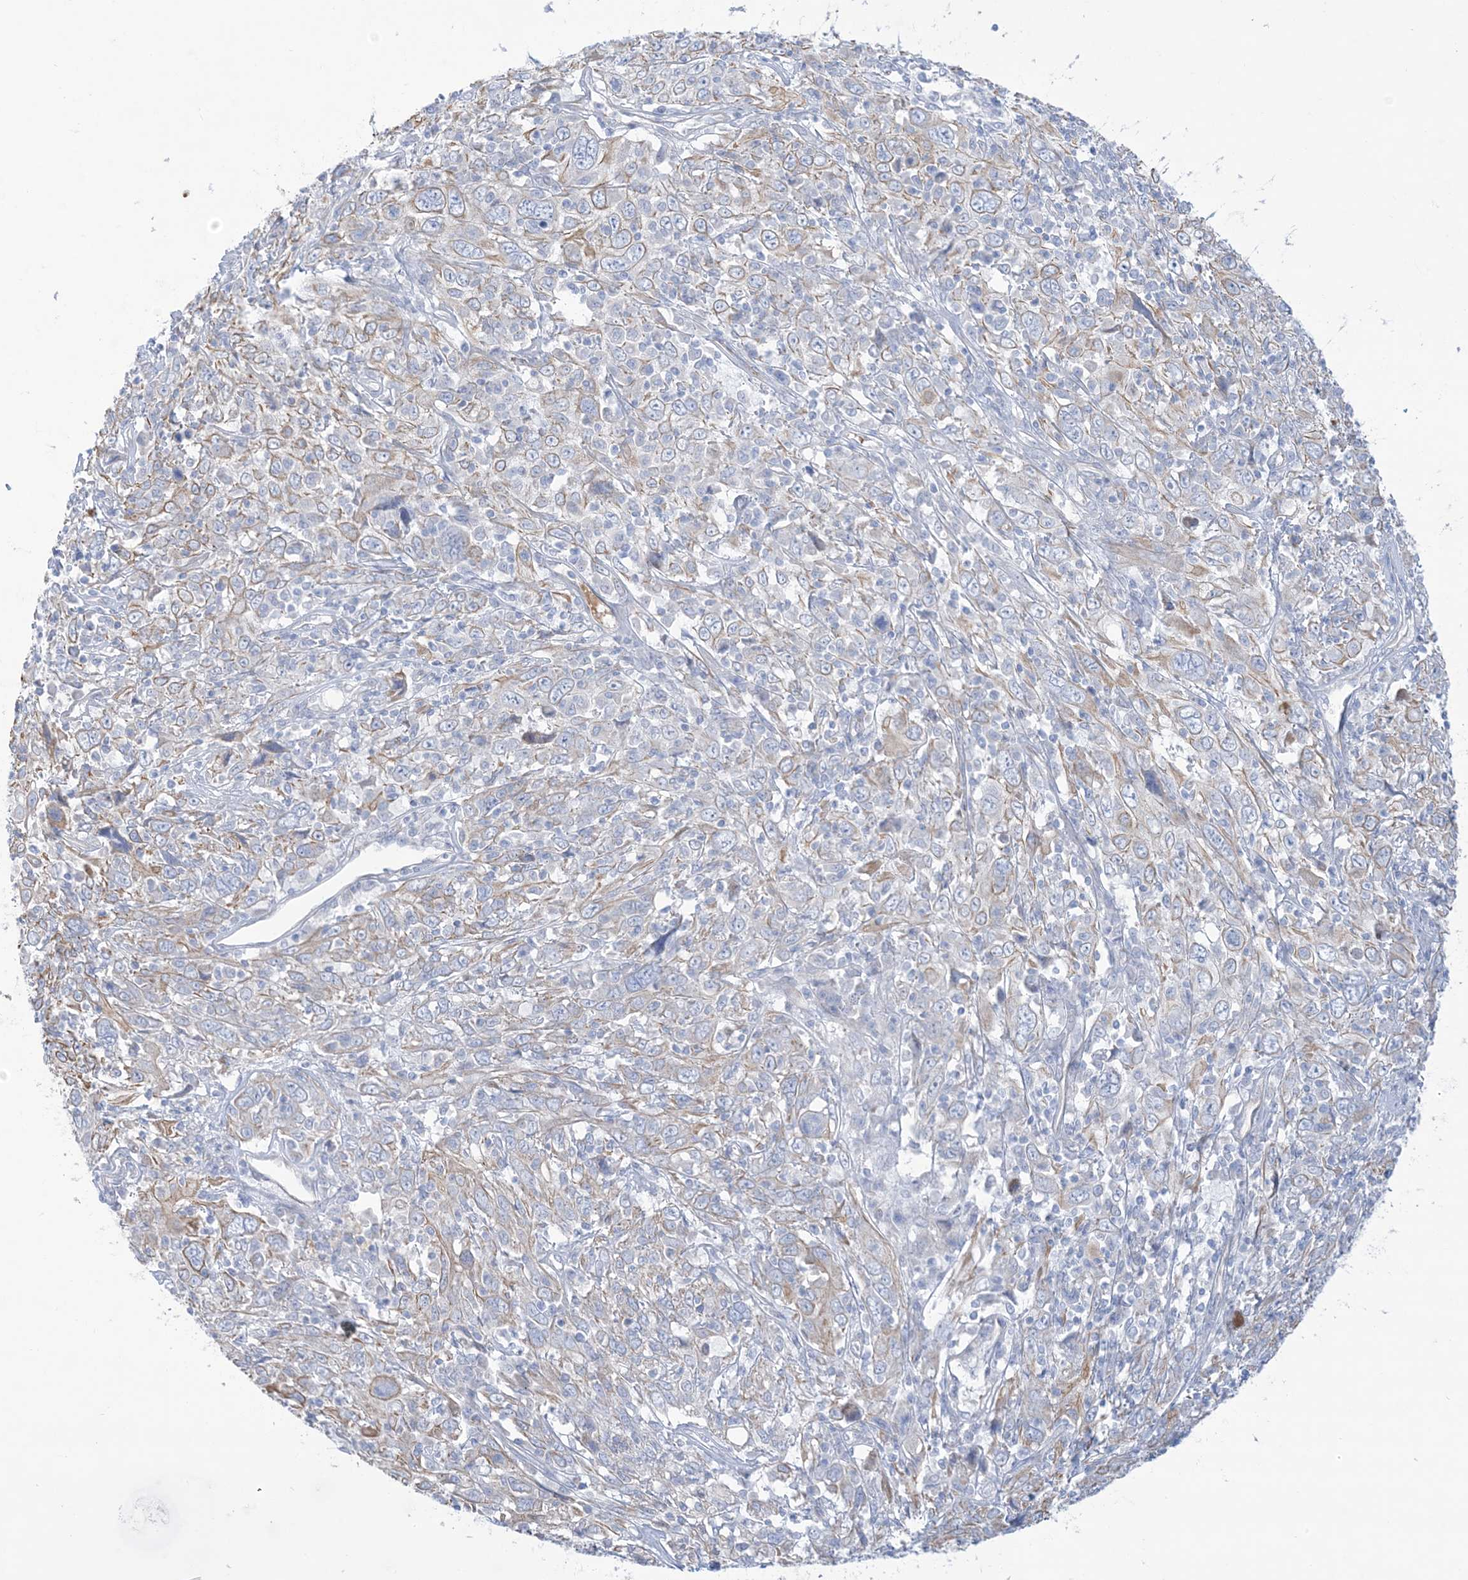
{"staining": {"intensity": "weak", "quantity": "25%-75%", "location": "cytoplasmic/membranous"}, "tissue": "cervical cancer", "cell_type": "Tumor cells", "image_type": "cancer", "snomed": [{"axis": "morphology", "description": "Squamous cell carcinoma, NOS"}, {"axis": "topography", "description": "Cervix"}], "caption": "This is an image of immunohistochemistry (IHC) staining of squamous cell carcinoma (cervical), which shows weak positivity in the cytoplasmic/membranous of tumor cells.", "gene": "ATP11C", "patient": {"sex": "female", "age": 46}}